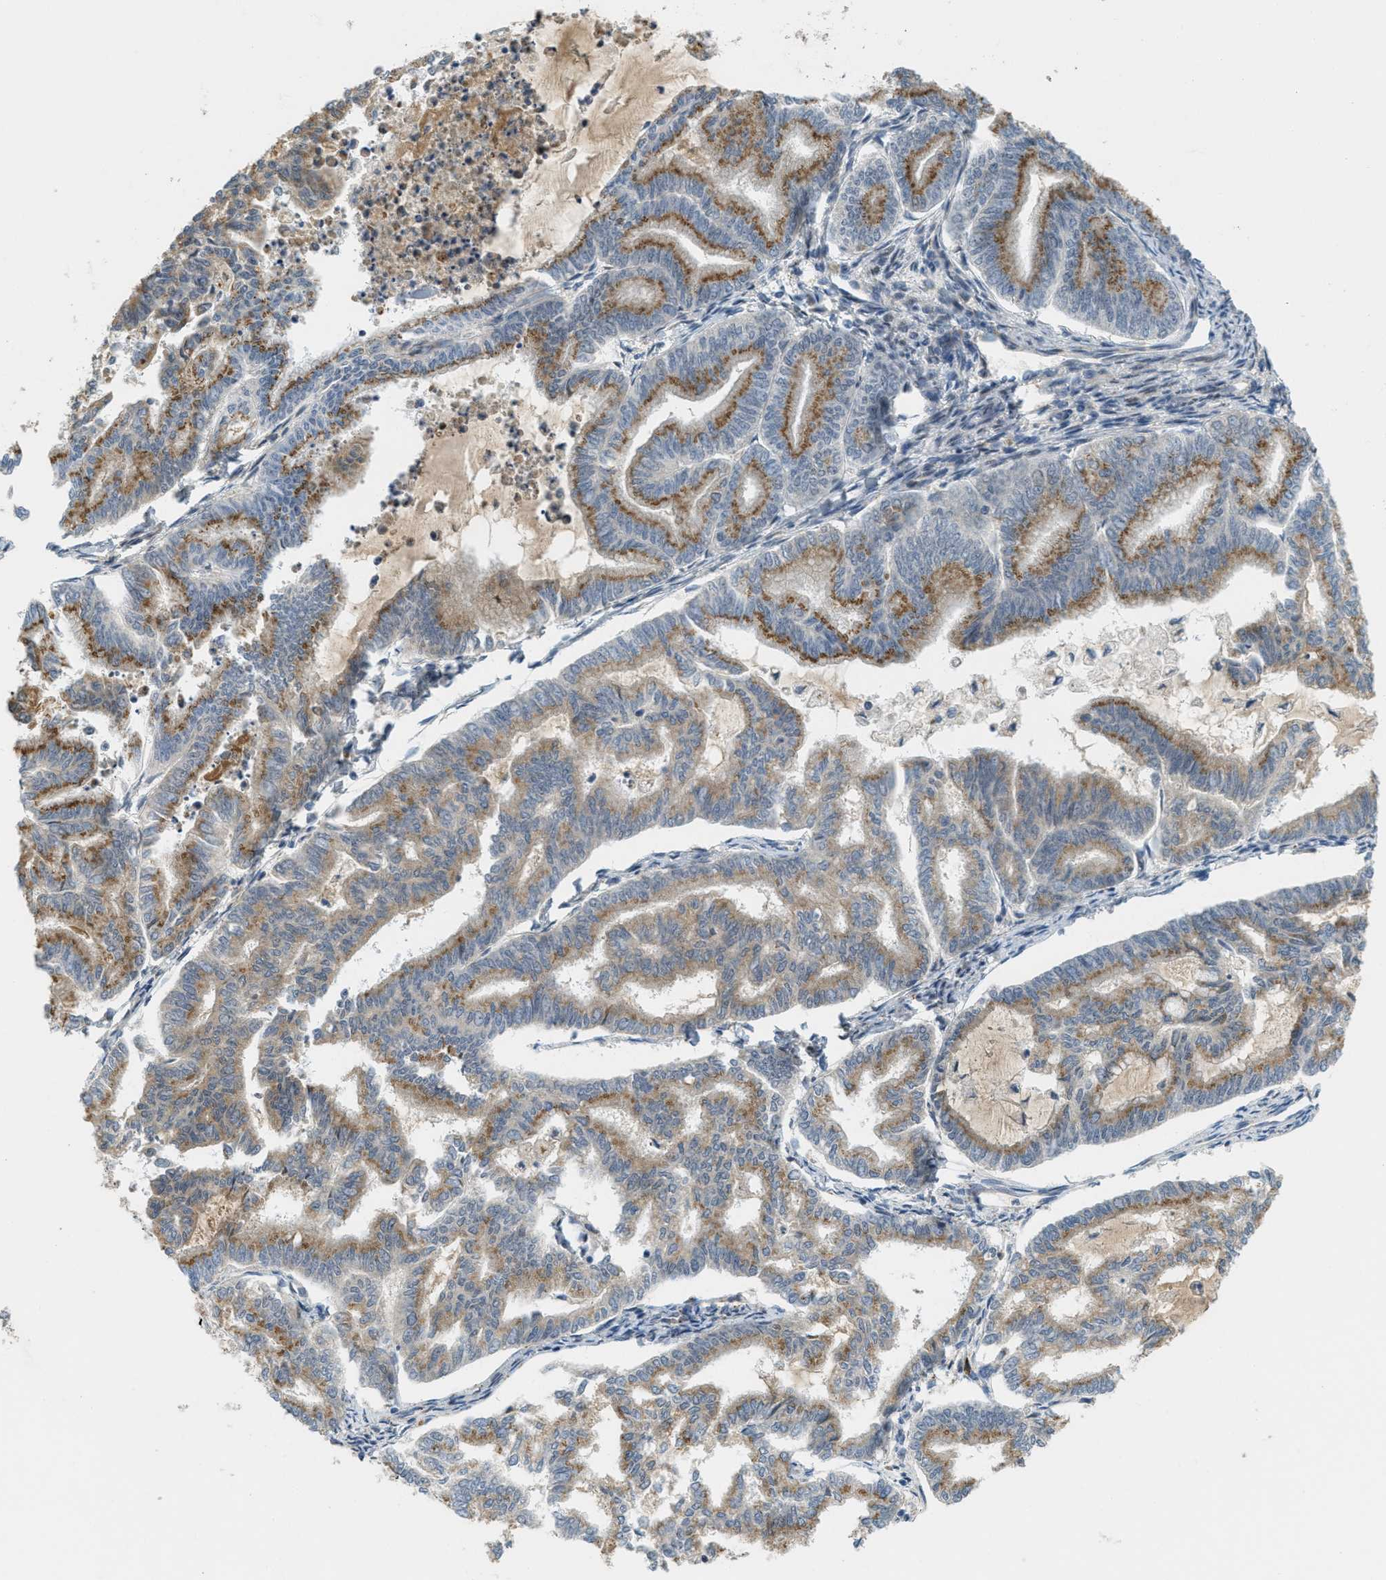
{"staining": {"intensity": "moderate", "quantity": ">75%", "location": "cytoplasmic/membranous"}, "tissue": "endometrial cancer", "cell_type": "Tumor cells", "image_type": "cancer", "snomed": [{"axis": "morphology", "description": "Adenocarcinoma, NOS"}, {"axis": "topography", "description": "Endometrium"}], "caption": "About >75% of tumor cells in endometrial cancer display moderate cytoplasmic/membranous protein positivity as visualized by brown immunohistochemical staining.", "gene": "ZFPL1", "patient": {"sex": "female", "age": 79}}